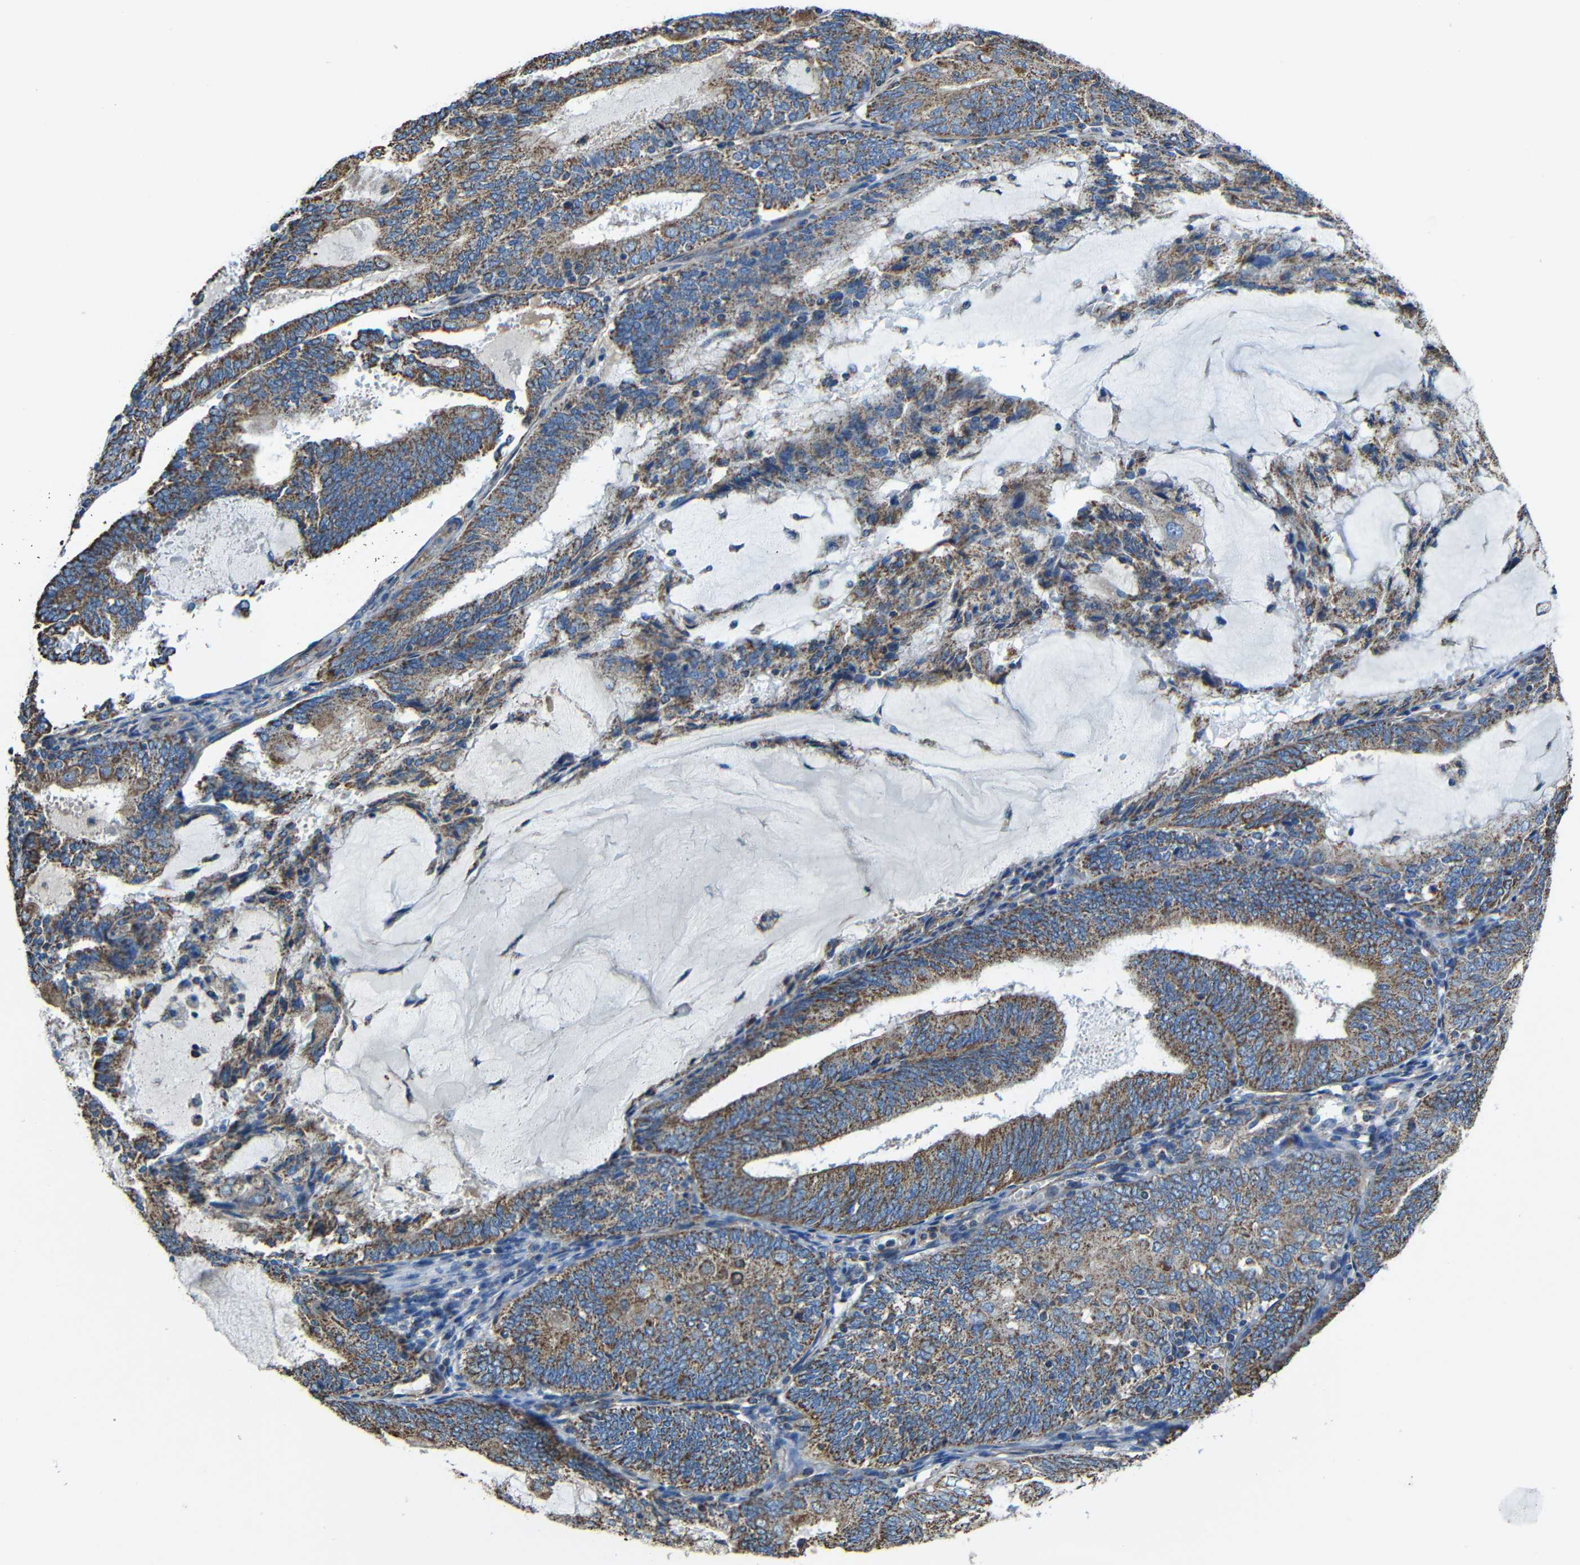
{"staining": {"intensity": "strong", "quantity": ">75%", "location": "cytoplasmic/membranous"}, "tissue": "endometrial cancer", "cell_type": "Tumor cells", "image_type": "cancer", "snomed": [{"axis": "morphology", "description": "Adenocarcinoma, NOS"}, {"axis": "topography", "description": "Endometrium"}], "caption": "Endometrial cancer (adenocarcinoma) was stained to show a protein in brown. There is high levels of strong cytoplasmic/membranous positivity in about >75% of tumor cells.", "gene": "INTS6L", "patient": {"sex": "female", "age": 81}}